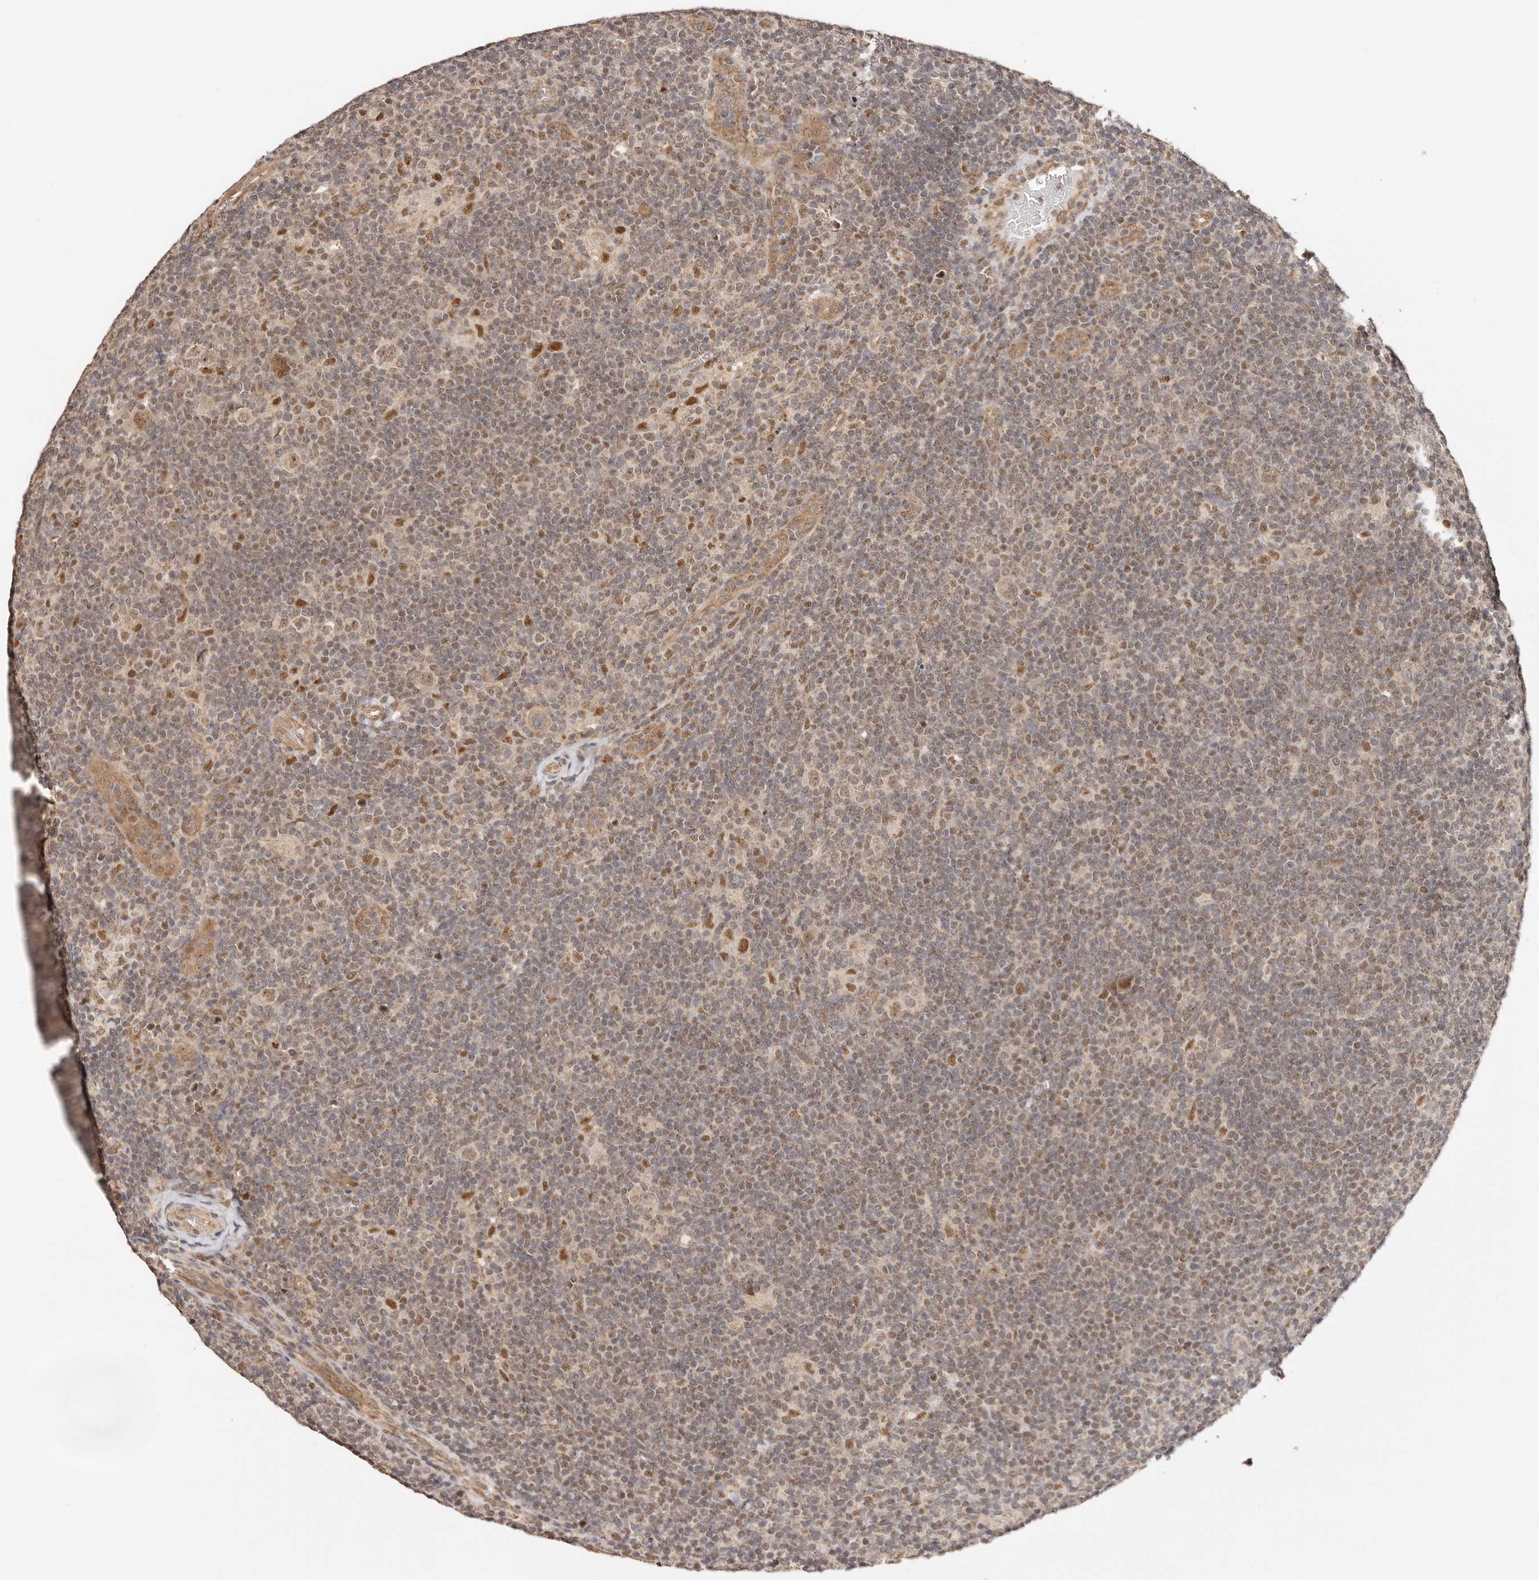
{"staining": {"intensity": "moderate", "quantity": ">75%", "location": "nuclear"}, "tissue": "lymphoma", "cell_type": "Tumor cells", "image_type": "cancer", "snomed": [{"axis": "morphology", "description": "Hodgkin's disease, NOS"}, {"axis": "topography", "description": "Lymph node"}], "caption": "A micrograph of Hodgkin's disease stained for a protein demonstrates moderate nuclear brown staining in tumor cells.", "gene": "CTNNBL1", "patient": {"sex": "female", "age": 57}}